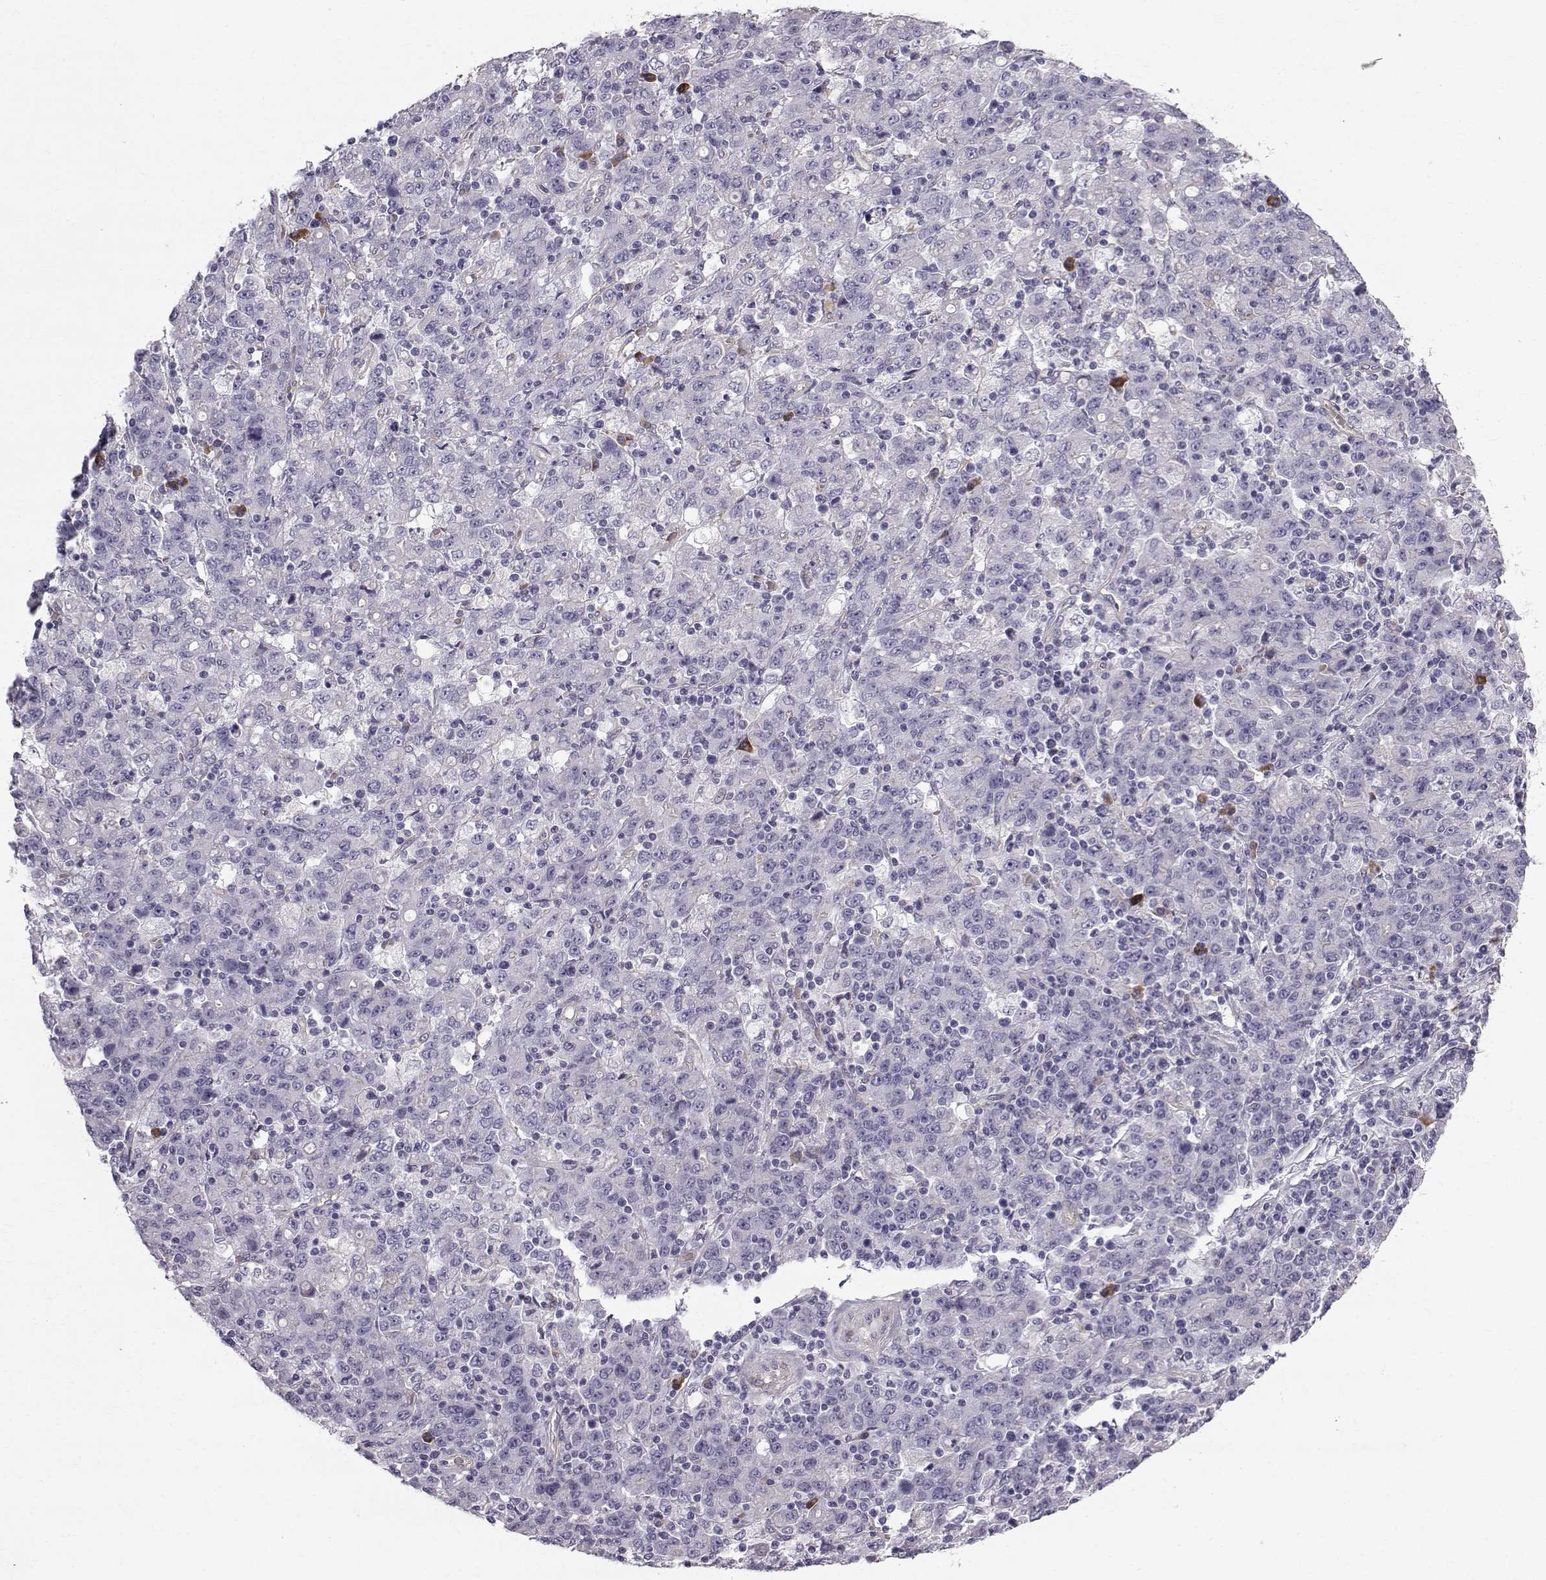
{"staining": {"intensity": "strong", "quantity": "<25%", "location": "cytoplasmic/membranous"}, "tissue": "stomach cancer", "cell_type": "Tumor cells", "image_type": "cancer", "snomed": [{"axis": "morphology", "description": "Adenocarcinoma, NOS"}, {"axis": "topography", "description": "Stomach, upper"}], "caption": "Stomach cancer stained with a brown dye shows strong cytoplasmic/membranous positive expression in about <25% of tumor cells.", "gene": "QPCT", "patient": {"sex": "male", "age": 69}}